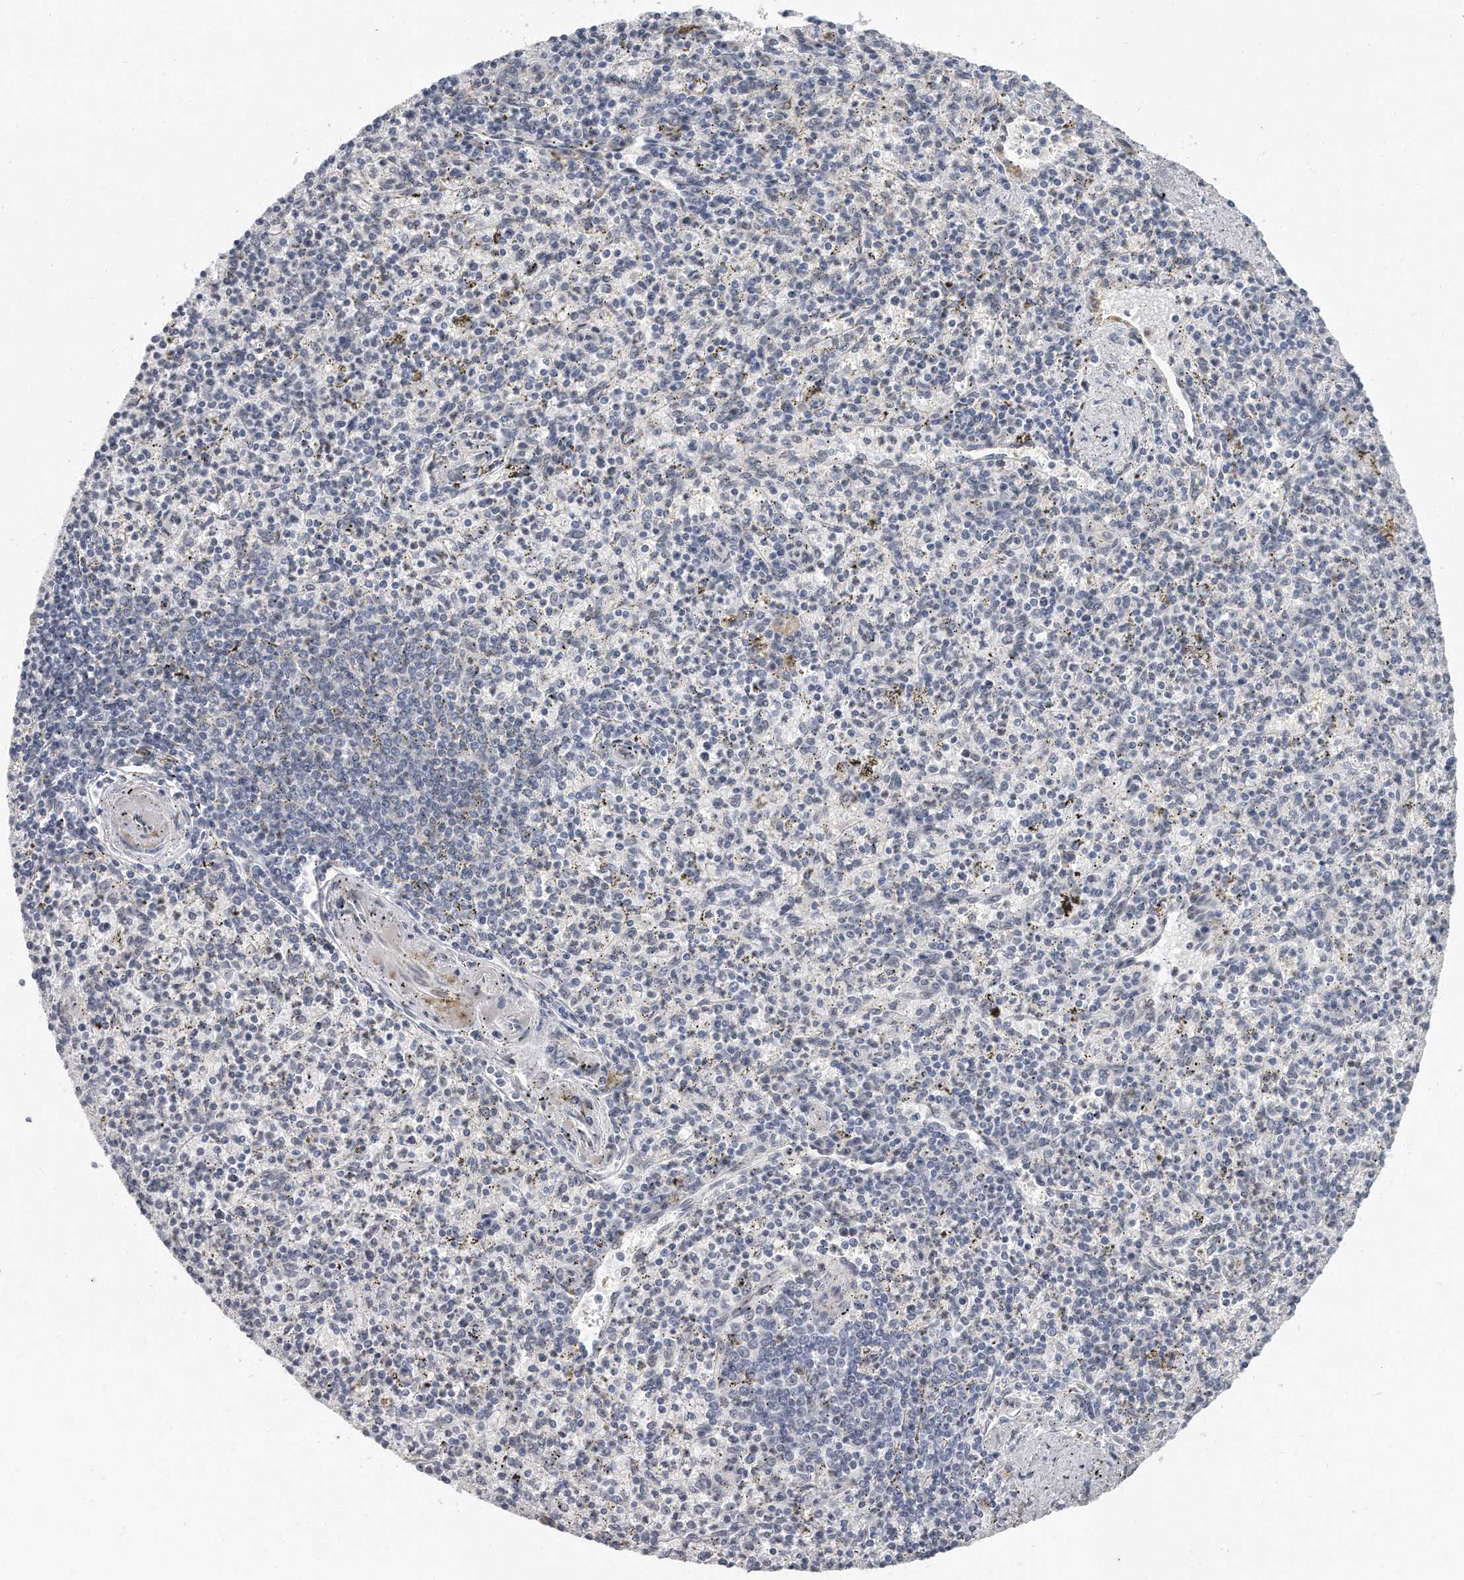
{"staining": {"intensity": "negative", "quantity": "none", "location": "none"}, "tissue": "spleen", "cell_type": "Cells in red pulp", "image_type": "normal", "snomed": [{"axis": "morphology", "description": "Normal tissue, NOS"}, {"axis": "topography", "description": "Spleen"}], "caption": "Cells in red pulp show no significant protein positivity in benign spleen. The staining is performed using DAB brown chromogen with nuclei counter-stained in using hematoxylin.", "gene": "CTBP2", "patient": {"sex": "male", "age": 72}}